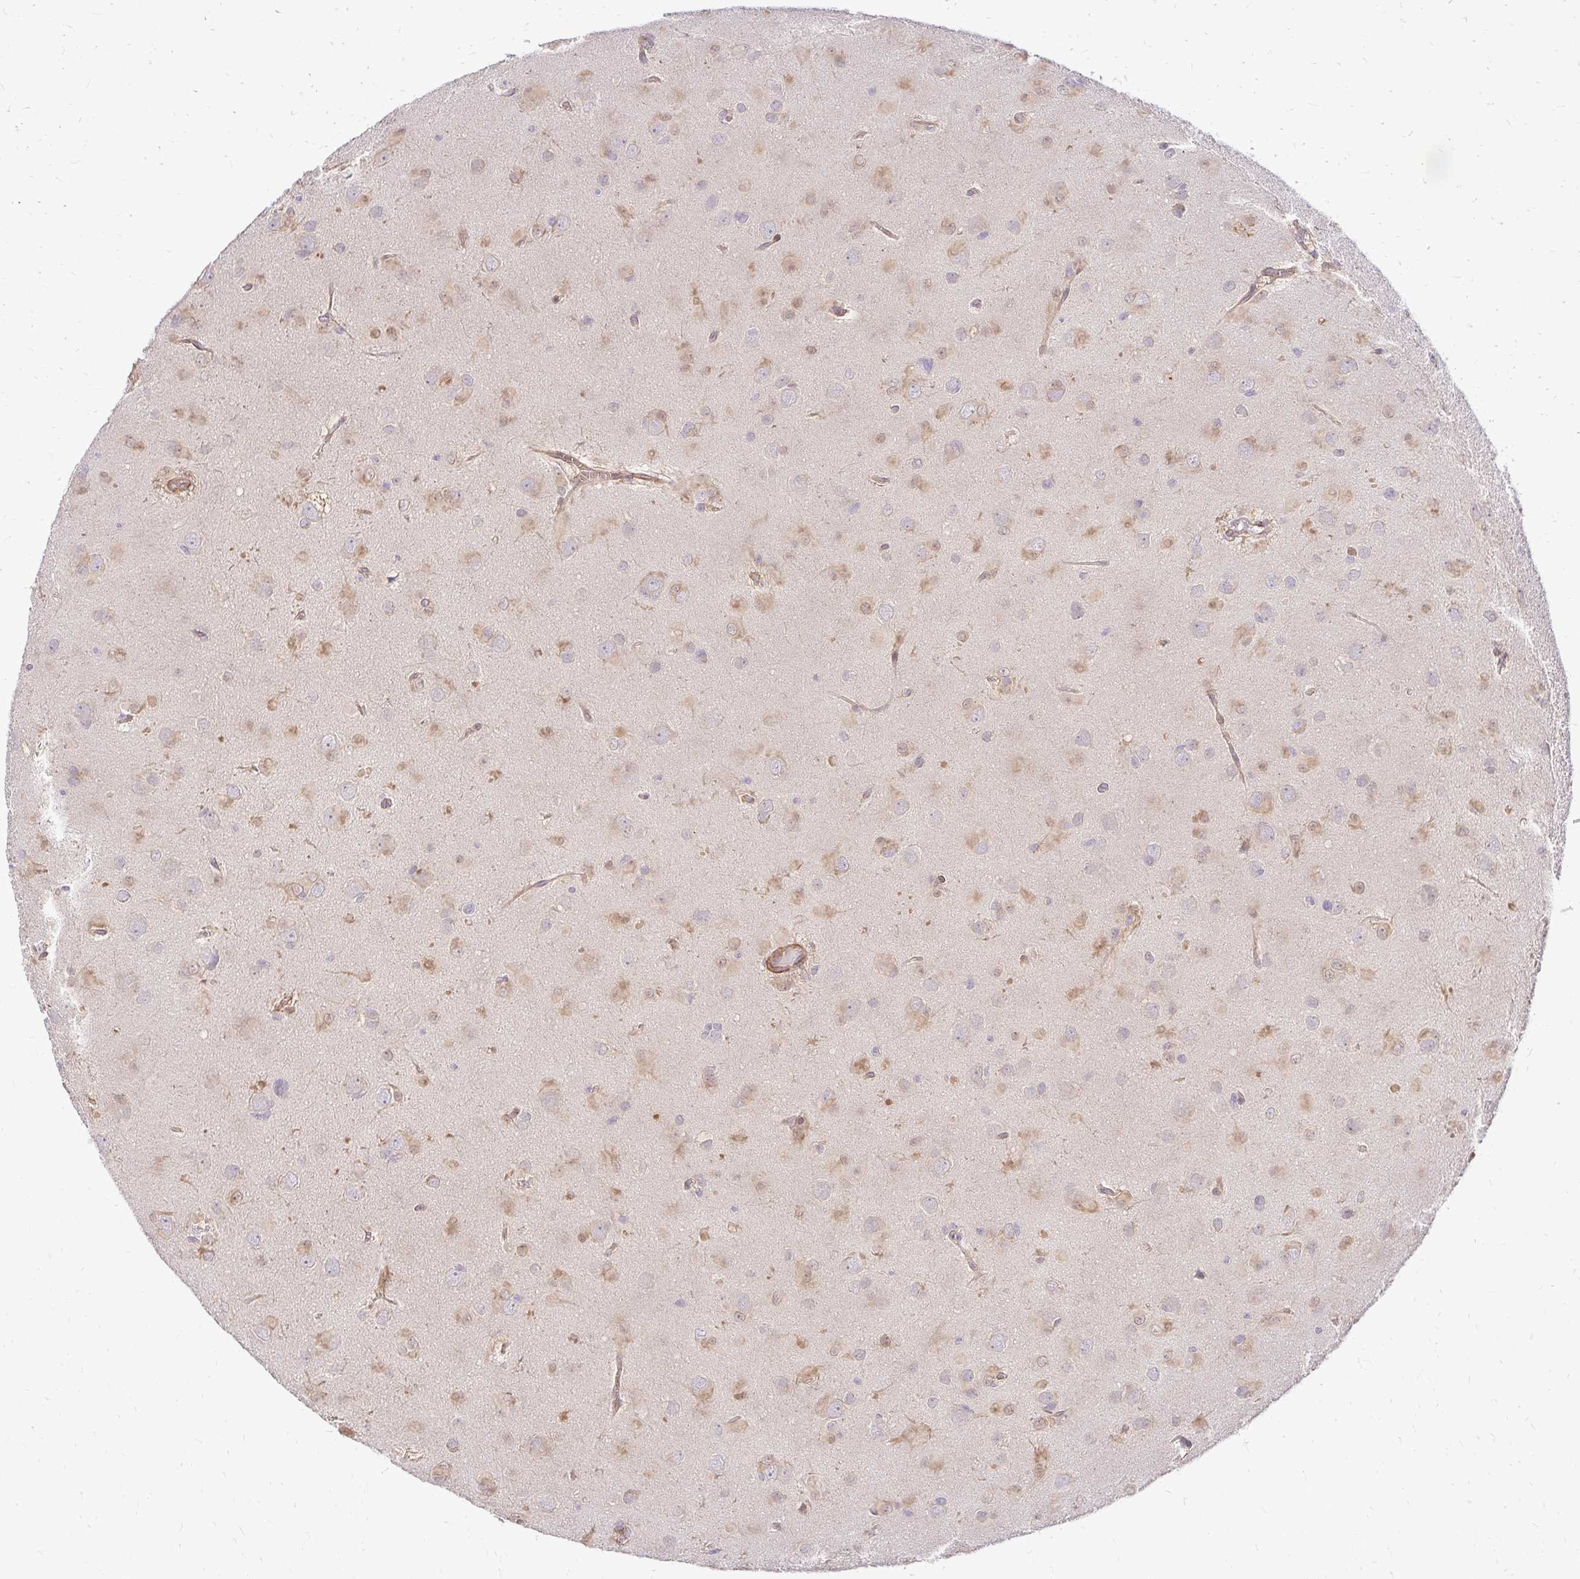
{"staining": {"intensity": "moderate", "quantity": "25%-75%", "location": "cytoplasmic/membranous"}, "tissue": "glioma", "cell_type": "Tumor cells", "image_type": "cancer", "snomed": [{"axis": "morphology", "description": "Glioma, malignant, Low grade"}, {"axis": "topography", "description": "Brain"}], "caption": "An image showing moderate cytoplasmic/membranous expression in approximately 25%-75% of tumor cells in malignant glioma (low-grade), as visualized by brown immunohistochemical staining.", "gene": "YAP1", "patient": {"sex": "male", "age": 58}}